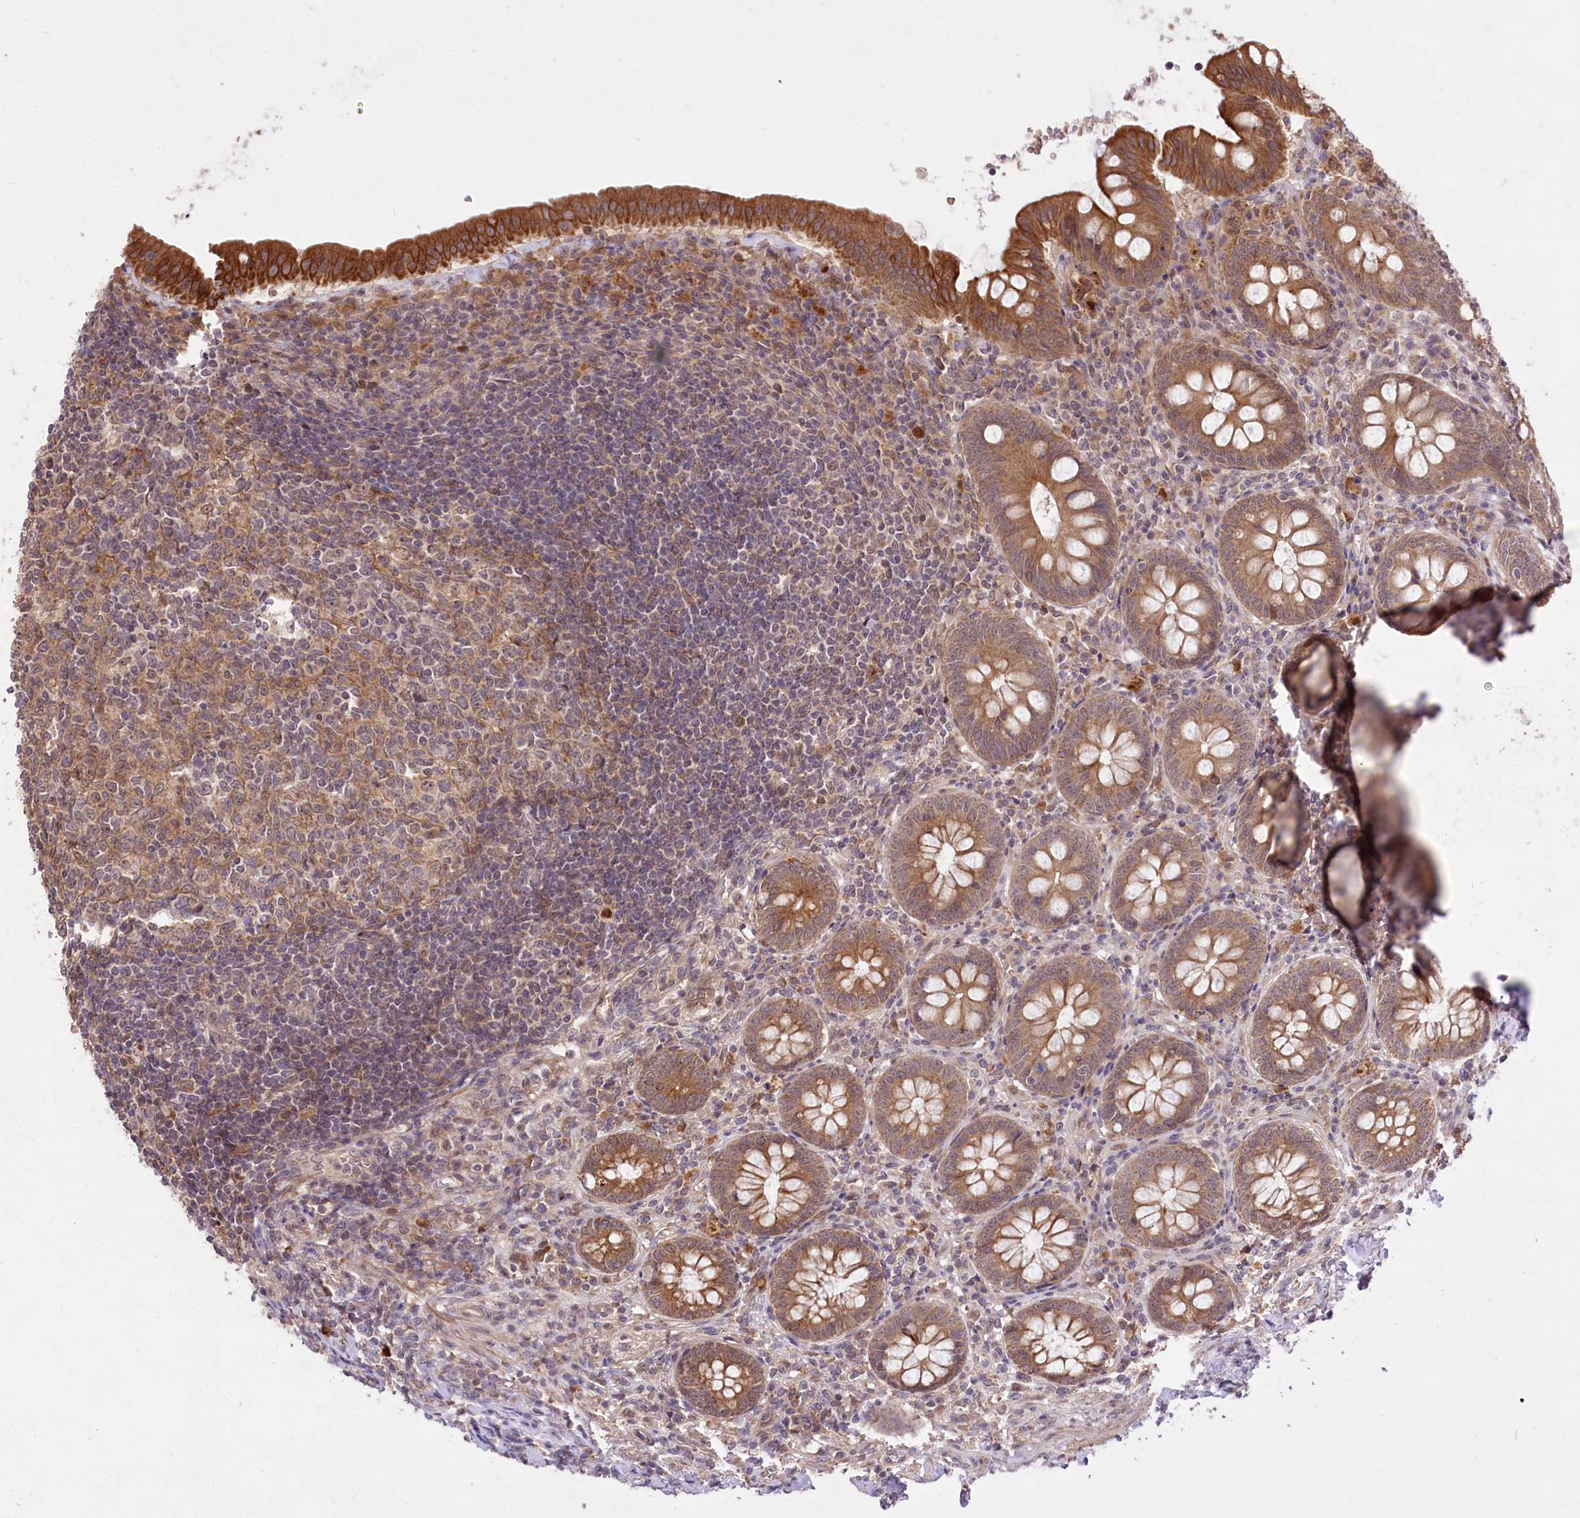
{"staining": {"intensity": "strong", "quantity": ">75%", "location": "cytoplasmic/membranous"}, "tissue": "appendix", "cell_type": "Glandular cells", "image_type": "normal", "snomed": [{"axis": "morphology", "description": "Normal tissue, NOS"}, {"axis": "topography", "description": "Appendix"}], "caption": "About >75% of glandular cells in benign human appendix exhibit strong cytoplasmic/membranous protein staining as visualized by brown immunohistochemical staining.", "gene": "HELT", "patient": {"sex": "female", "age": 54}}